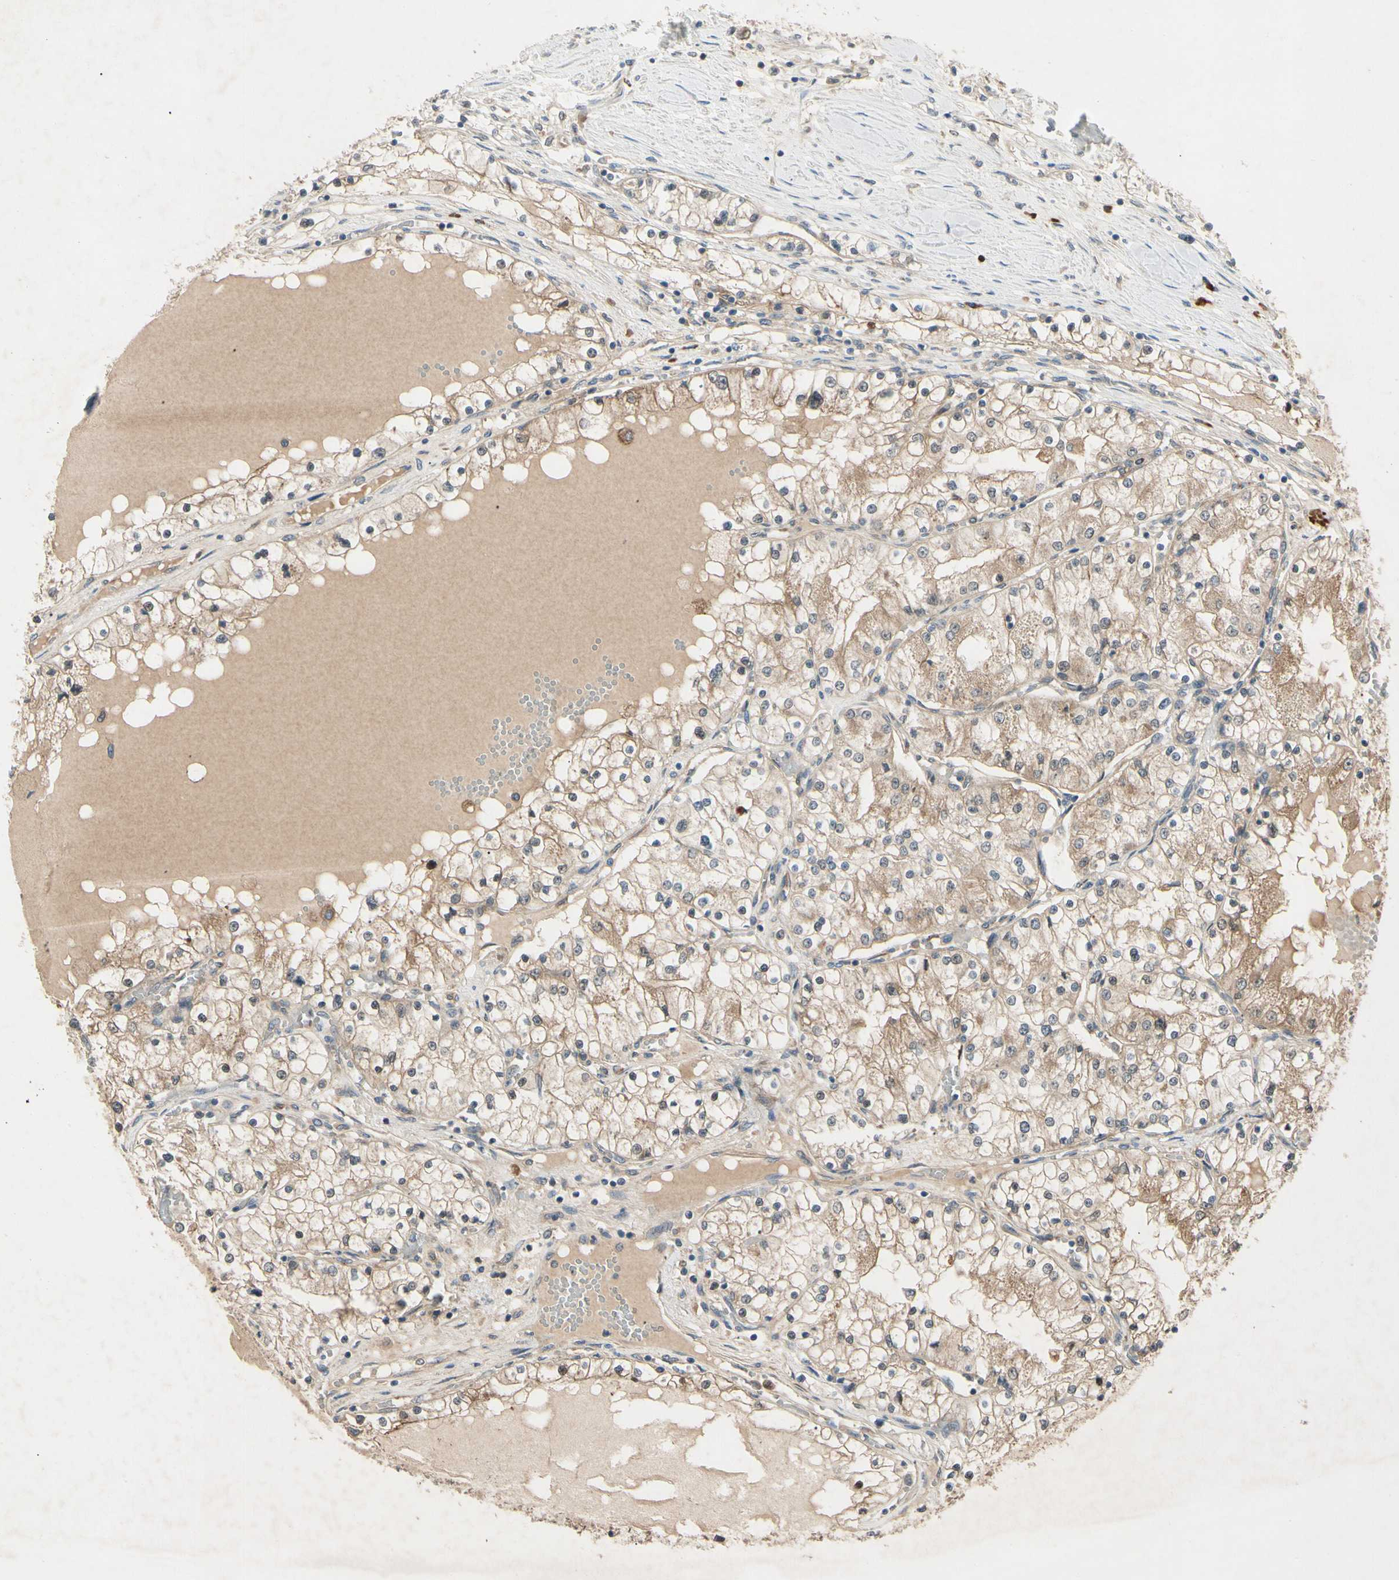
{"staining": {"intensity": "moderate", "quantity": ">75%", "location": "cytoplasmic/membranous"}, "tissue": "renal cancer", "cell_type": "Tumor cells", "image_type": "cancer", "snomed": [{"axis": "morphology", "description": "Adenocarcinoma, NOS"}, {"axis": "topography", "description": "Kidney"}], "caption": "The image shows immunohistochemical staining of renal cancer. There is moderate cytoplasmic/membranous positivity is appreciated in approximately >75% of tumor cells. The protein is shown in brown color, while the nuclei are stained blue.", "gene": "NME1-NME2", "patient": {"sex": "male", "age": 68}}